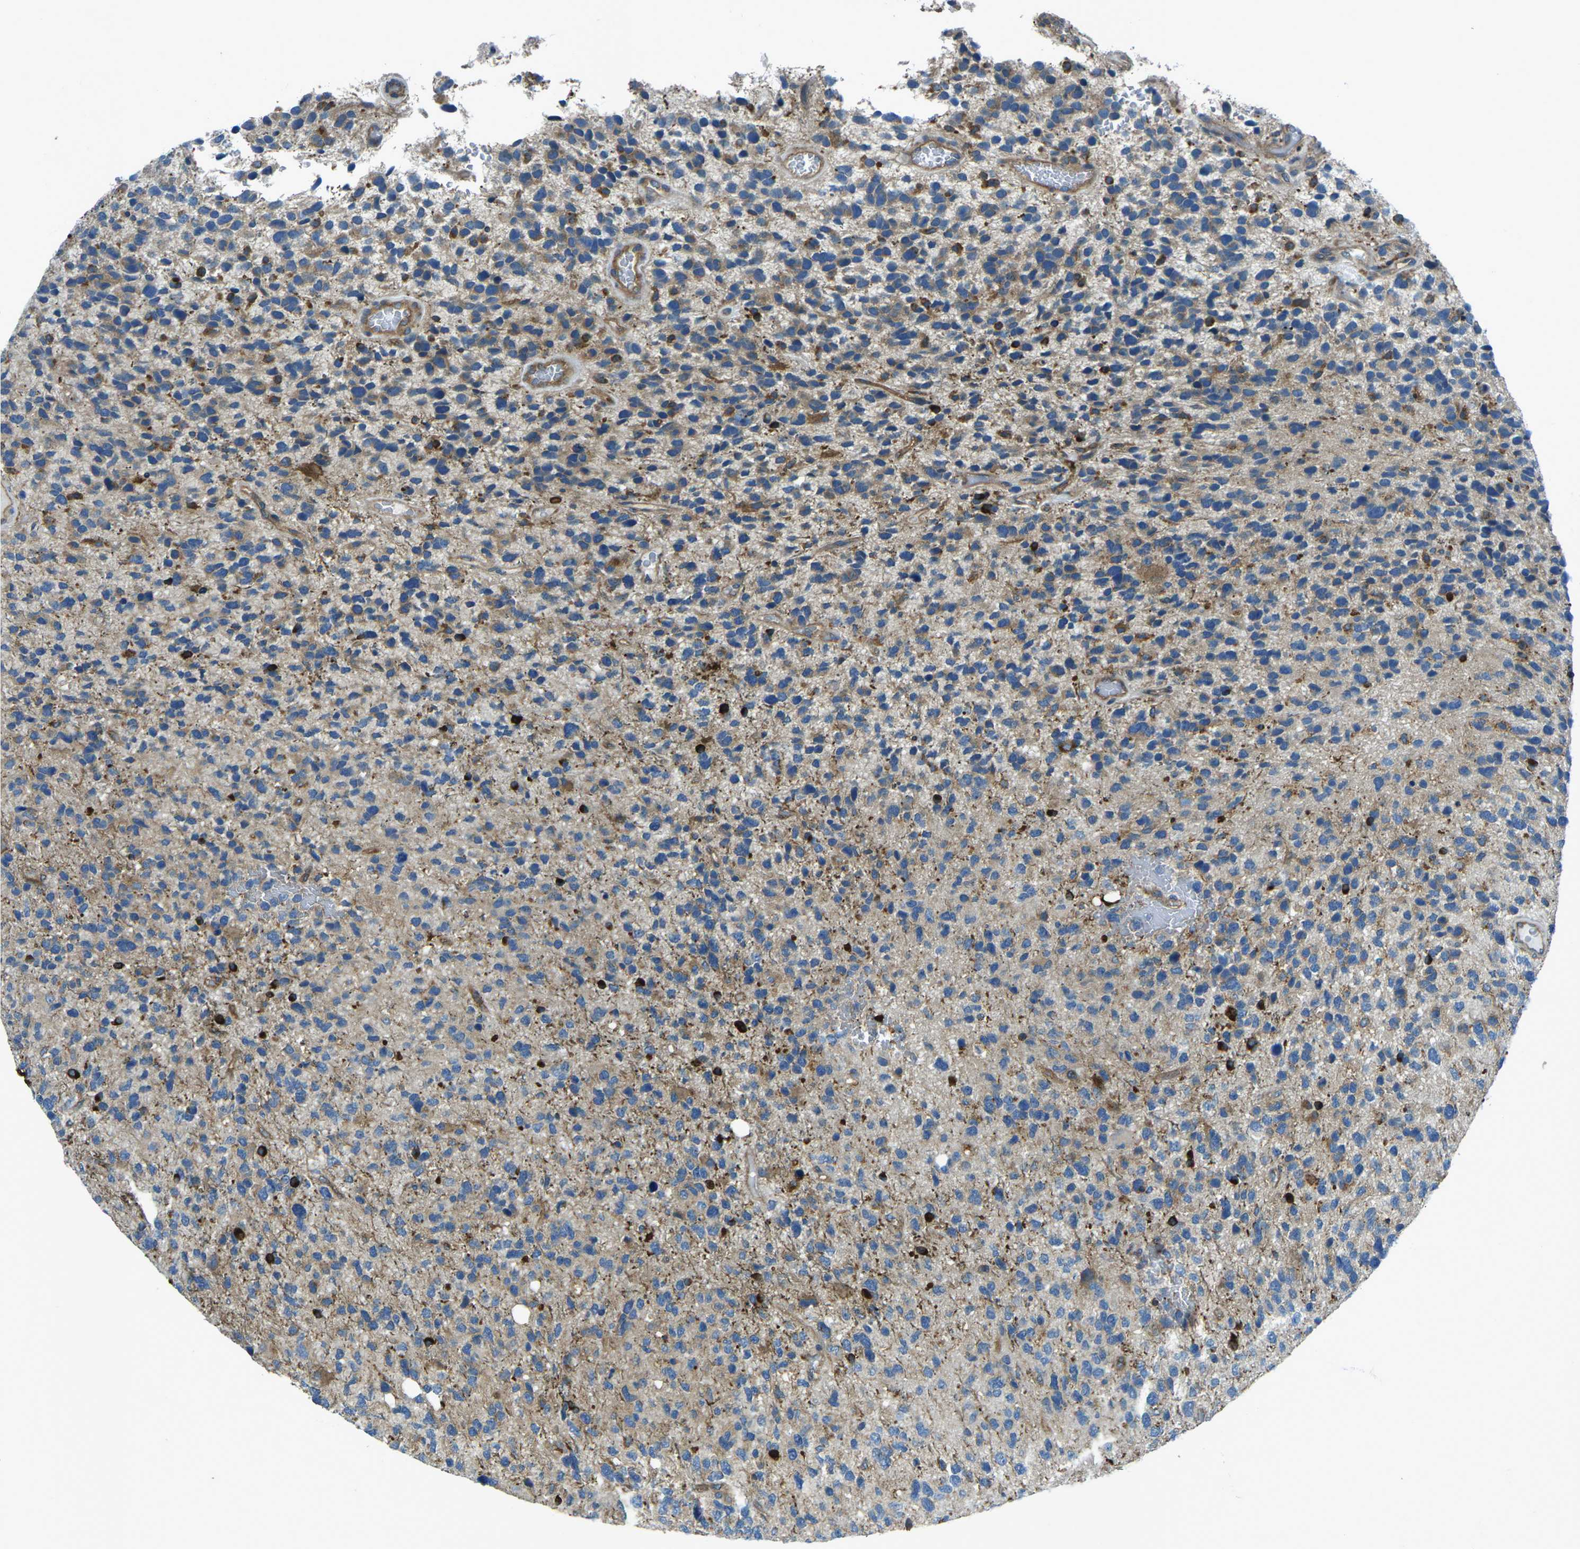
{"staining": {"intensity": "weak", "quantity": ">75%", "location": "cytoplasmic/membranous"}, "tissue": "glioma", "cell_type": "Tumor cells", "image_type": "cancer", "snomed": [{"axis": "morphology", "description": "Glioma, malignant, High grade"}, {"axis": "topography", "description": "Brain"}], "caption": "Immunohistochemistry (IHC) photomicrograph of neoplastic tissue: glioma stained using IHC displays low levels of weak protein expression localized specifically in the cytoplasmic/membranous of tumor cells, appearing as a cytoplasmic/membranous brown color.", "gene": "CDK17", "patient": {"sex": "female", "age": 58}}